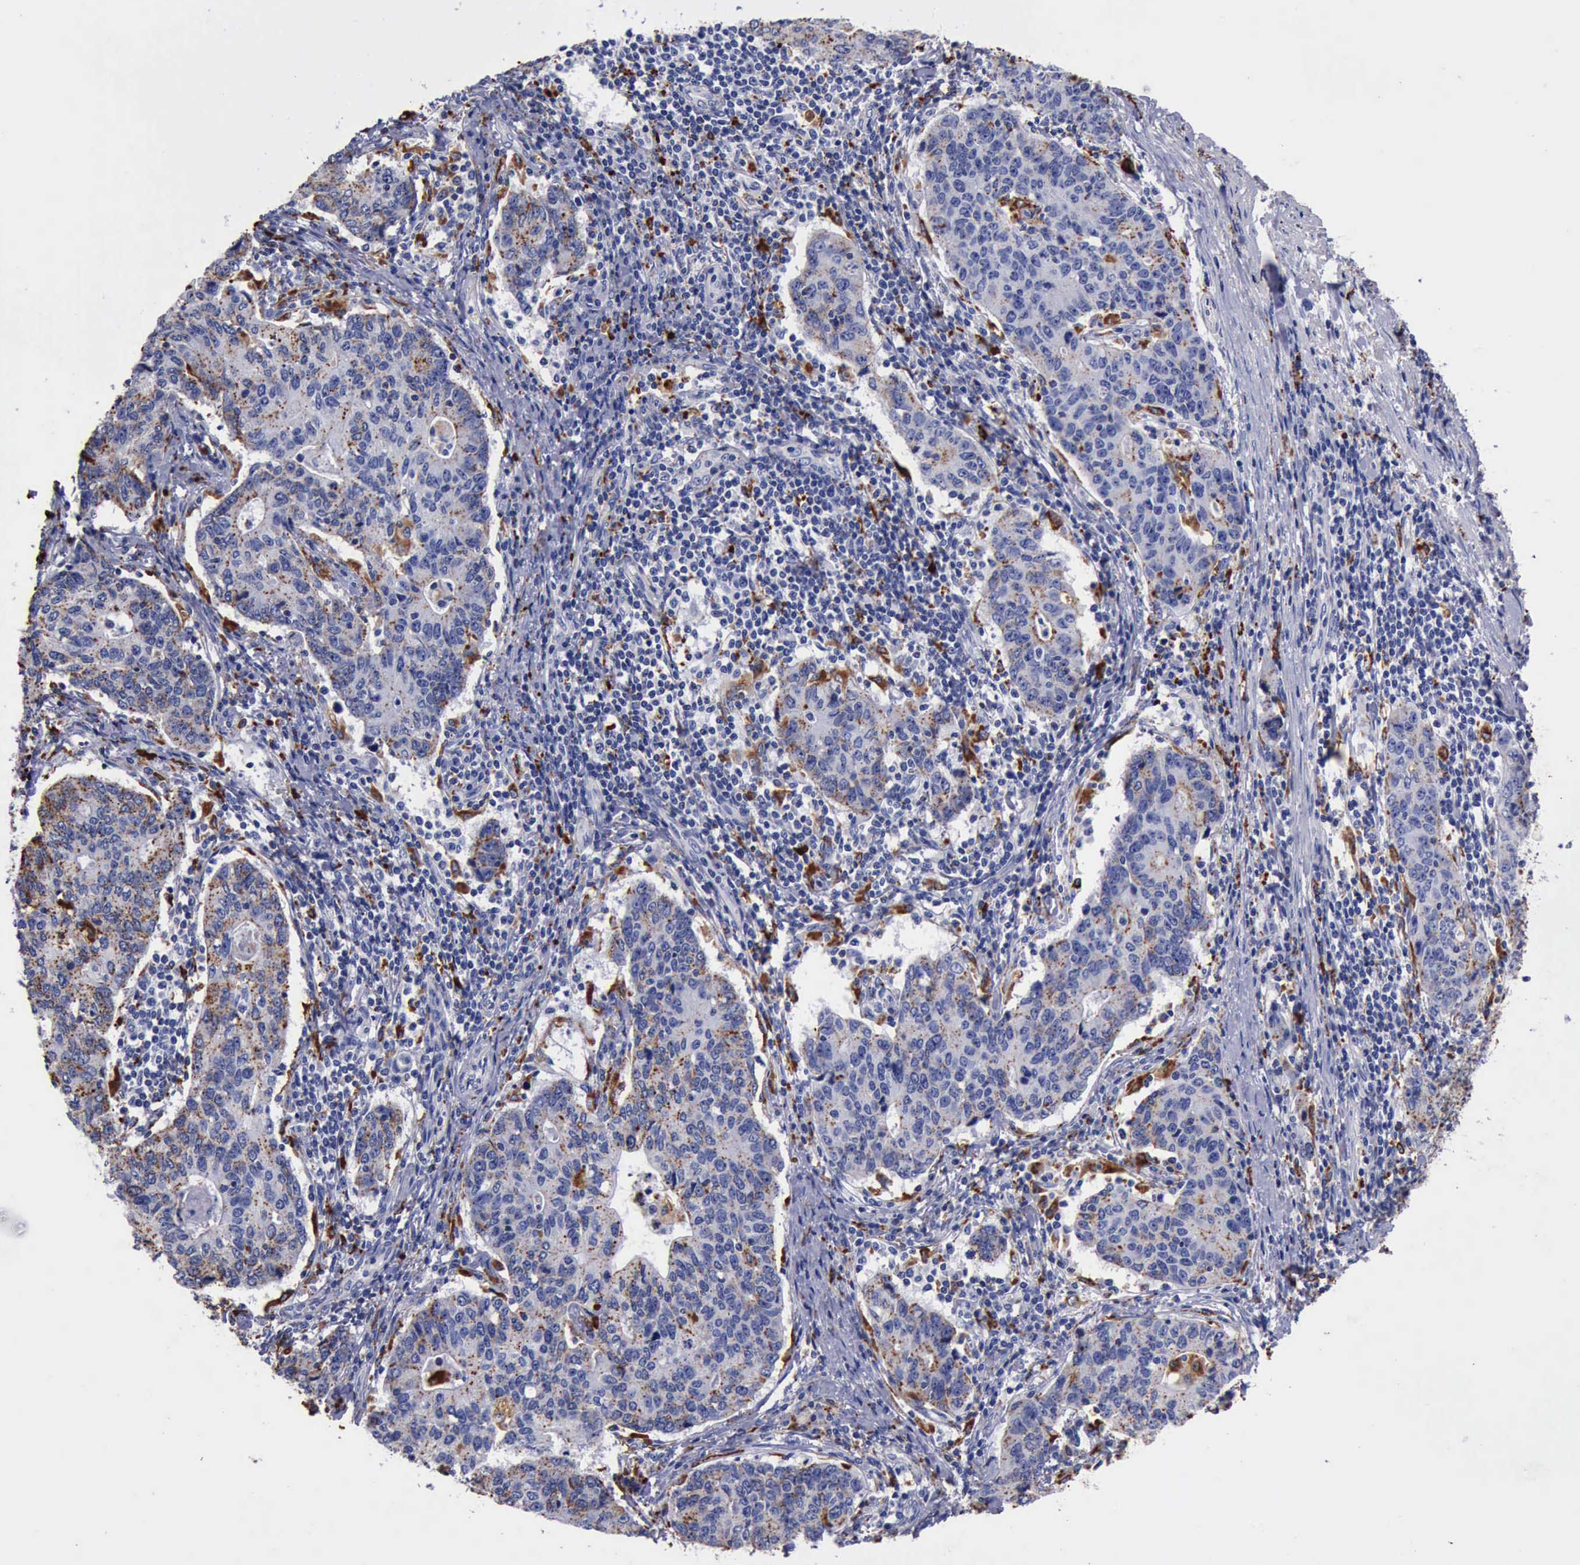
{"staining": {"intensity": "moderate", "quantity": "25%-75%", "location": "cytoplasmic/membranous"}, "tissue": "stomach cancer", "cell_type": "Tumor cells", "image_type": "cancer", "snomed": [{"axis": "morphology", "description": "Adenocarcinoma, NOS"}, {"axis": "topography", "description": "Esophagus"}, {"axis": "topography", "description": "Stomach"}], "caption": "Immunohistochemical staining of stomach cancer exhibits medium levels of moderate cytoplasmic/membranous protein positivity in approximately 25%-75% of tumor cells.", "gene": "CTSD", "patient": {"sex": "male", "age": 74}}